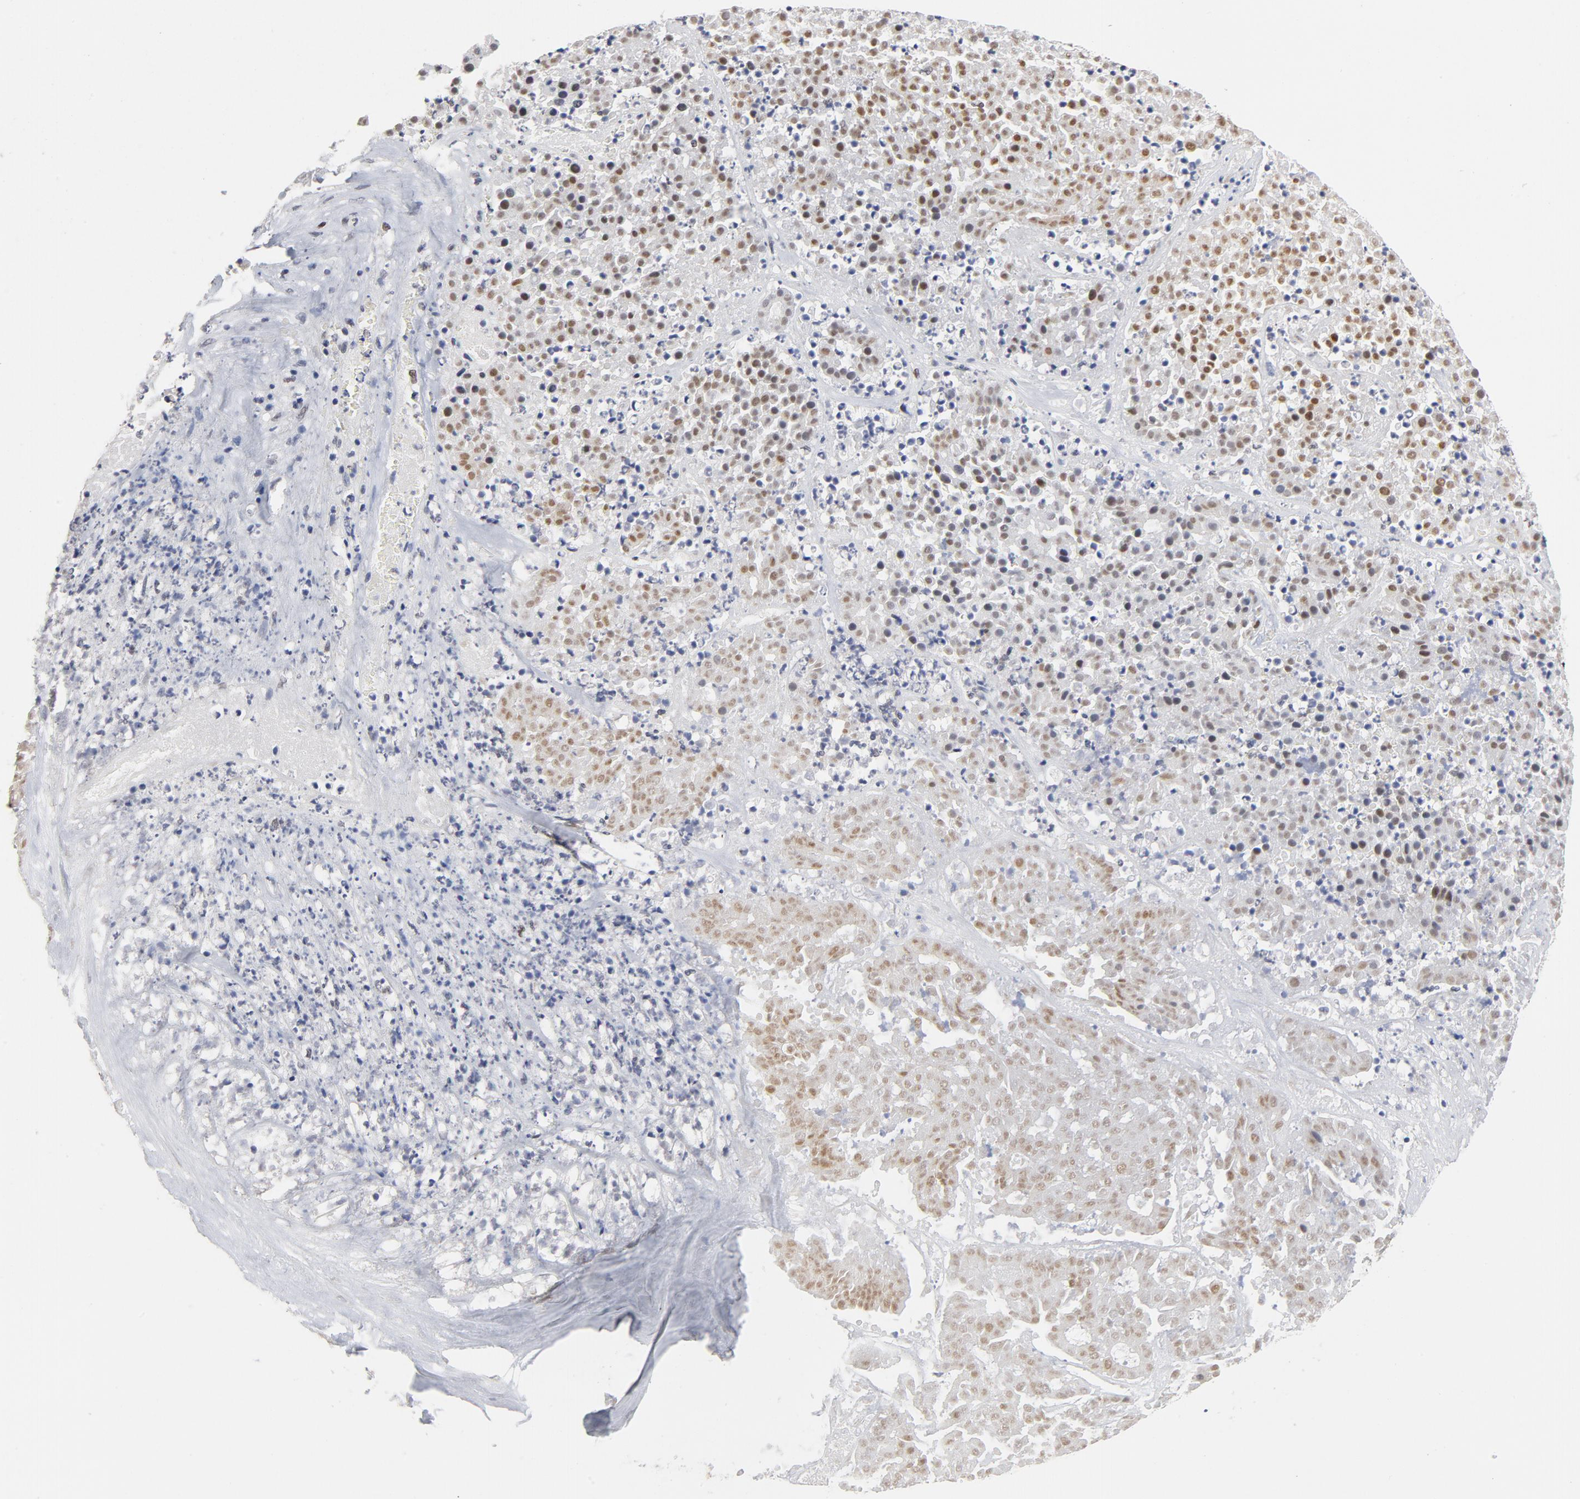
{"staining": {"intensity": "moderate", "quantity": "25%-75%", "location": "nuclear"}, "tissue": "pancreatic cancer", "cell_type": "Tumor cells", "image_type": "cancer", "snomed": [{"axis": "morphology", "description": "Adenocarcinoma, NOS"}, {"axis": "topography", "description": "Pancreas"}], "caption": "The immunohistochemical stain shows moderate nuclear positivity in tumor cells of adenocarcinoma (pancreatic) tissue. (IHC, brightfield microscopy, high magnification).", "gene": "RFC4", "patient": {"sex": "male", "age": 50}}